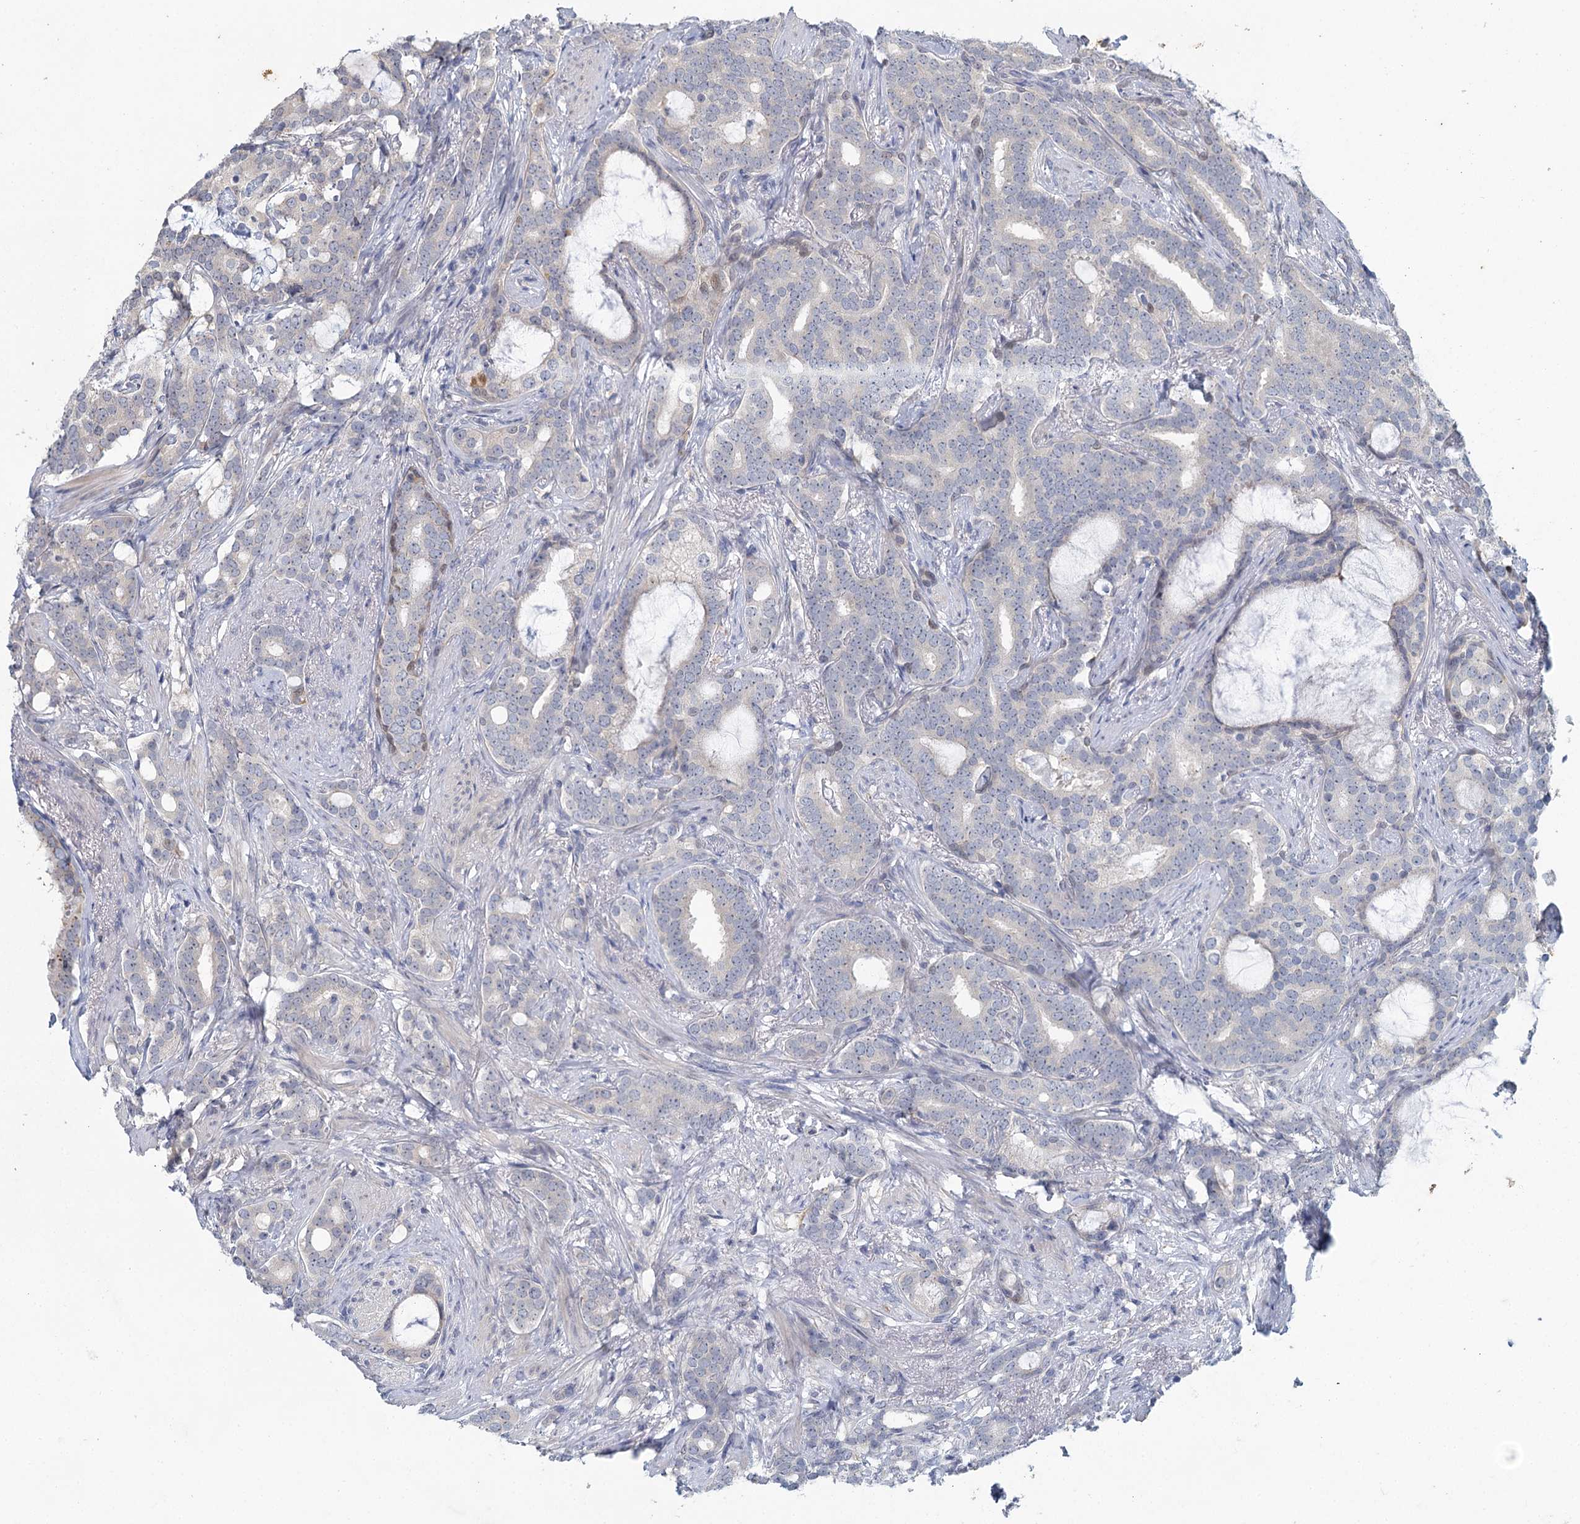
{"staining": {"intensity": "negative", "quantity": "none", "location": "none"}, "tissue": "prostate cancer", "cell_type": "Tumor cells", "image_type": "cancer", "snomed": [{"axis": "morphology", "description": "Adenocarcinoma, Low grade"}, {"axis": "topography", "description": "Prostate"}], "caption": "This micrograph is of prostate low-grade adenocarcinoma stained with IHC to label a protein in brown with the nuclei are counter-stained blue. There is no expression in tumor cells.", "gene": "MYO7B", "patient": {"sex": "male", "age": 71}}